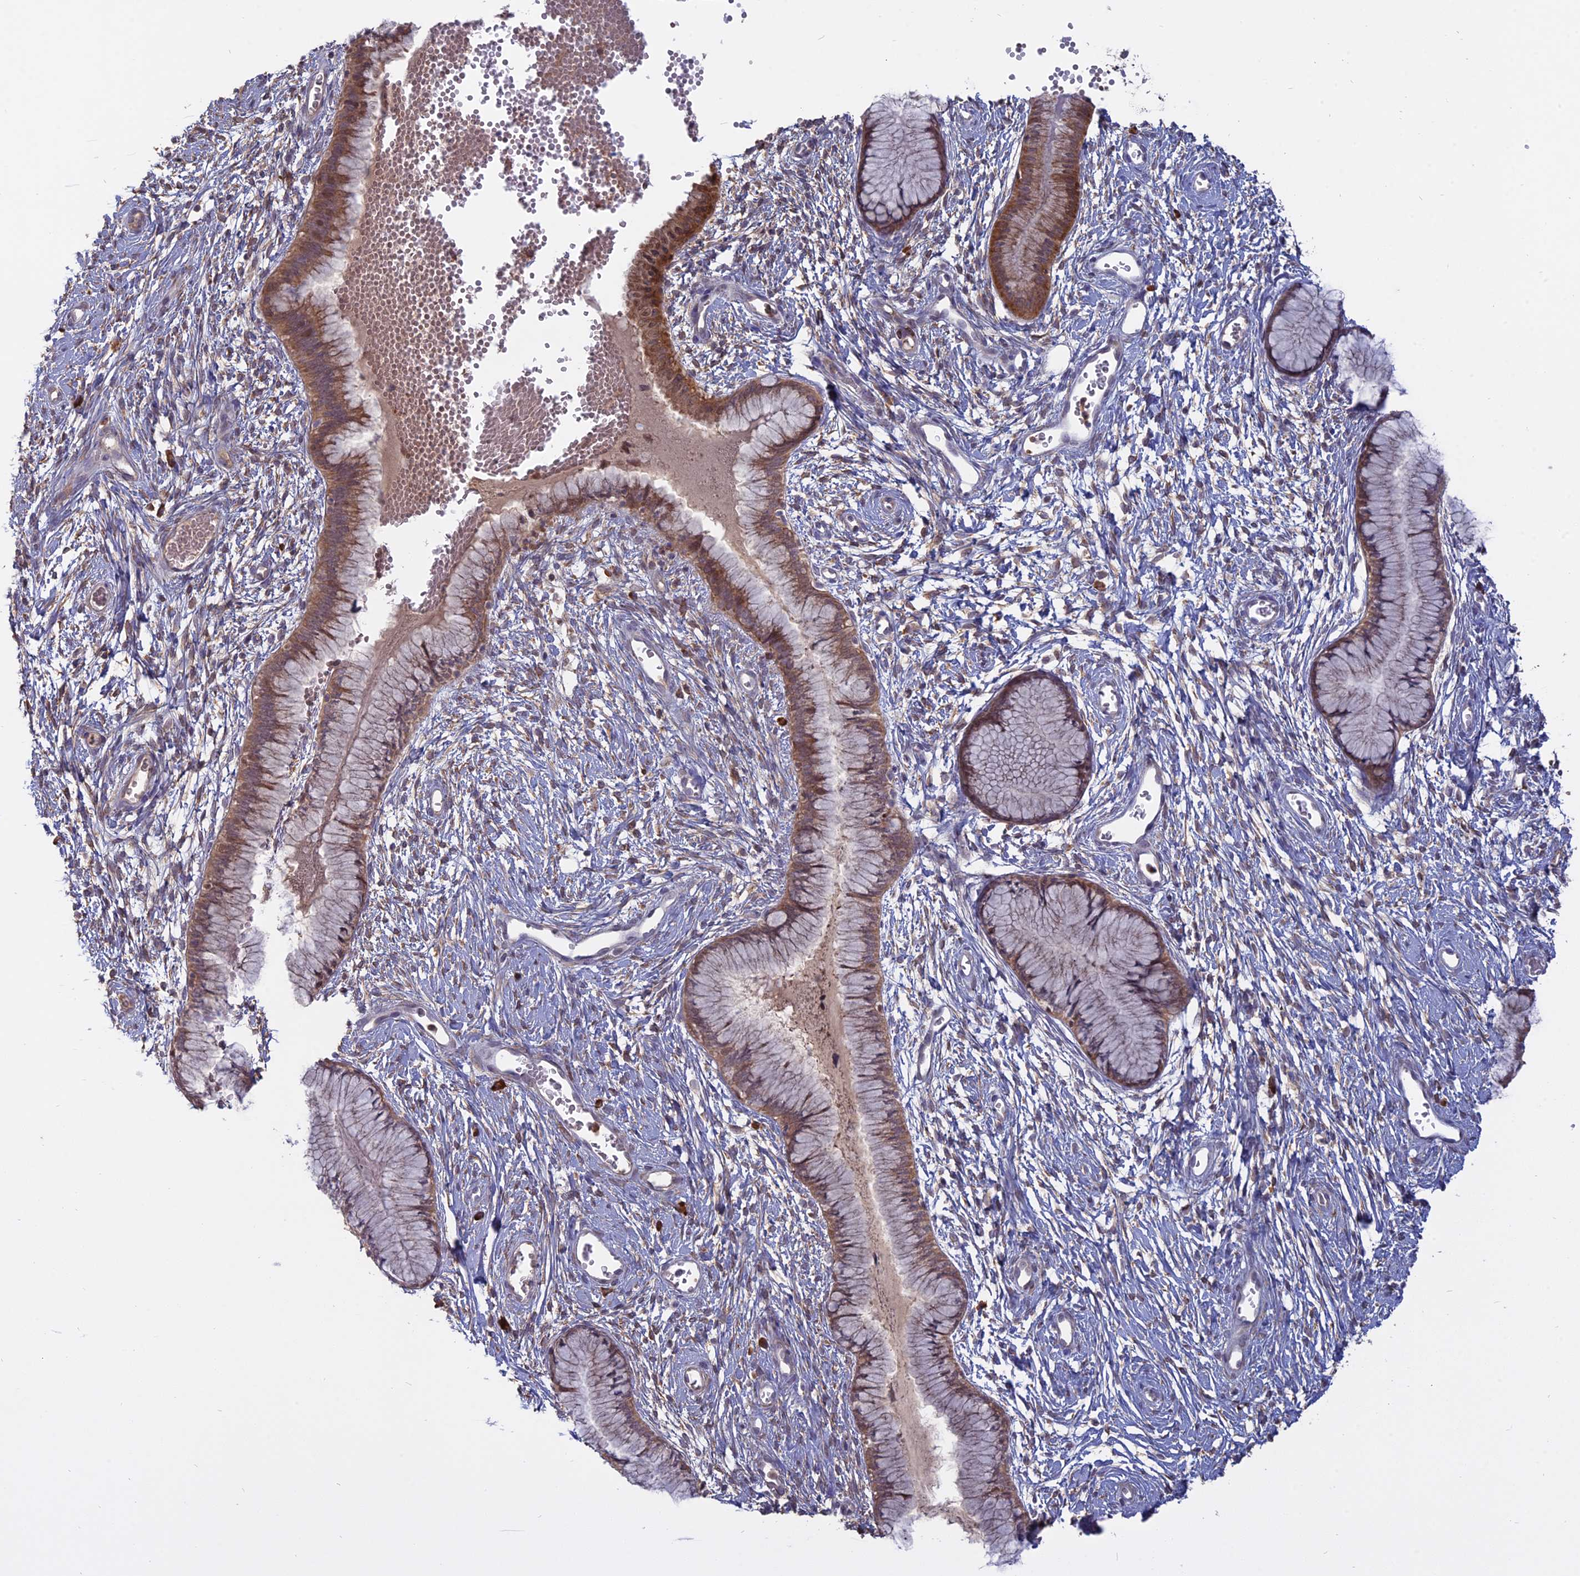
{"staining": {"intensity": "moderate", "quantity": ">75%", "location": "cytoplasmic/membranous"}, "tissue": "cervix", "cell_type": "Glandular cells", "image_type": "normal", "snomed": [{"axis": "morphology", "description": "Normal tissue, NOS"}, {"axis": "topography", "description": "Cervix"}], "caption": "Immunohistochemistry (DAB (3,3'-diaminobenzidine)) staining of normal human cervix exhibits moderate cytoplasmic/membranous protein expression in about >75% of glandular cells.", "gene": "TMEM208", "patient": {"sex": "female", "age": 42}}